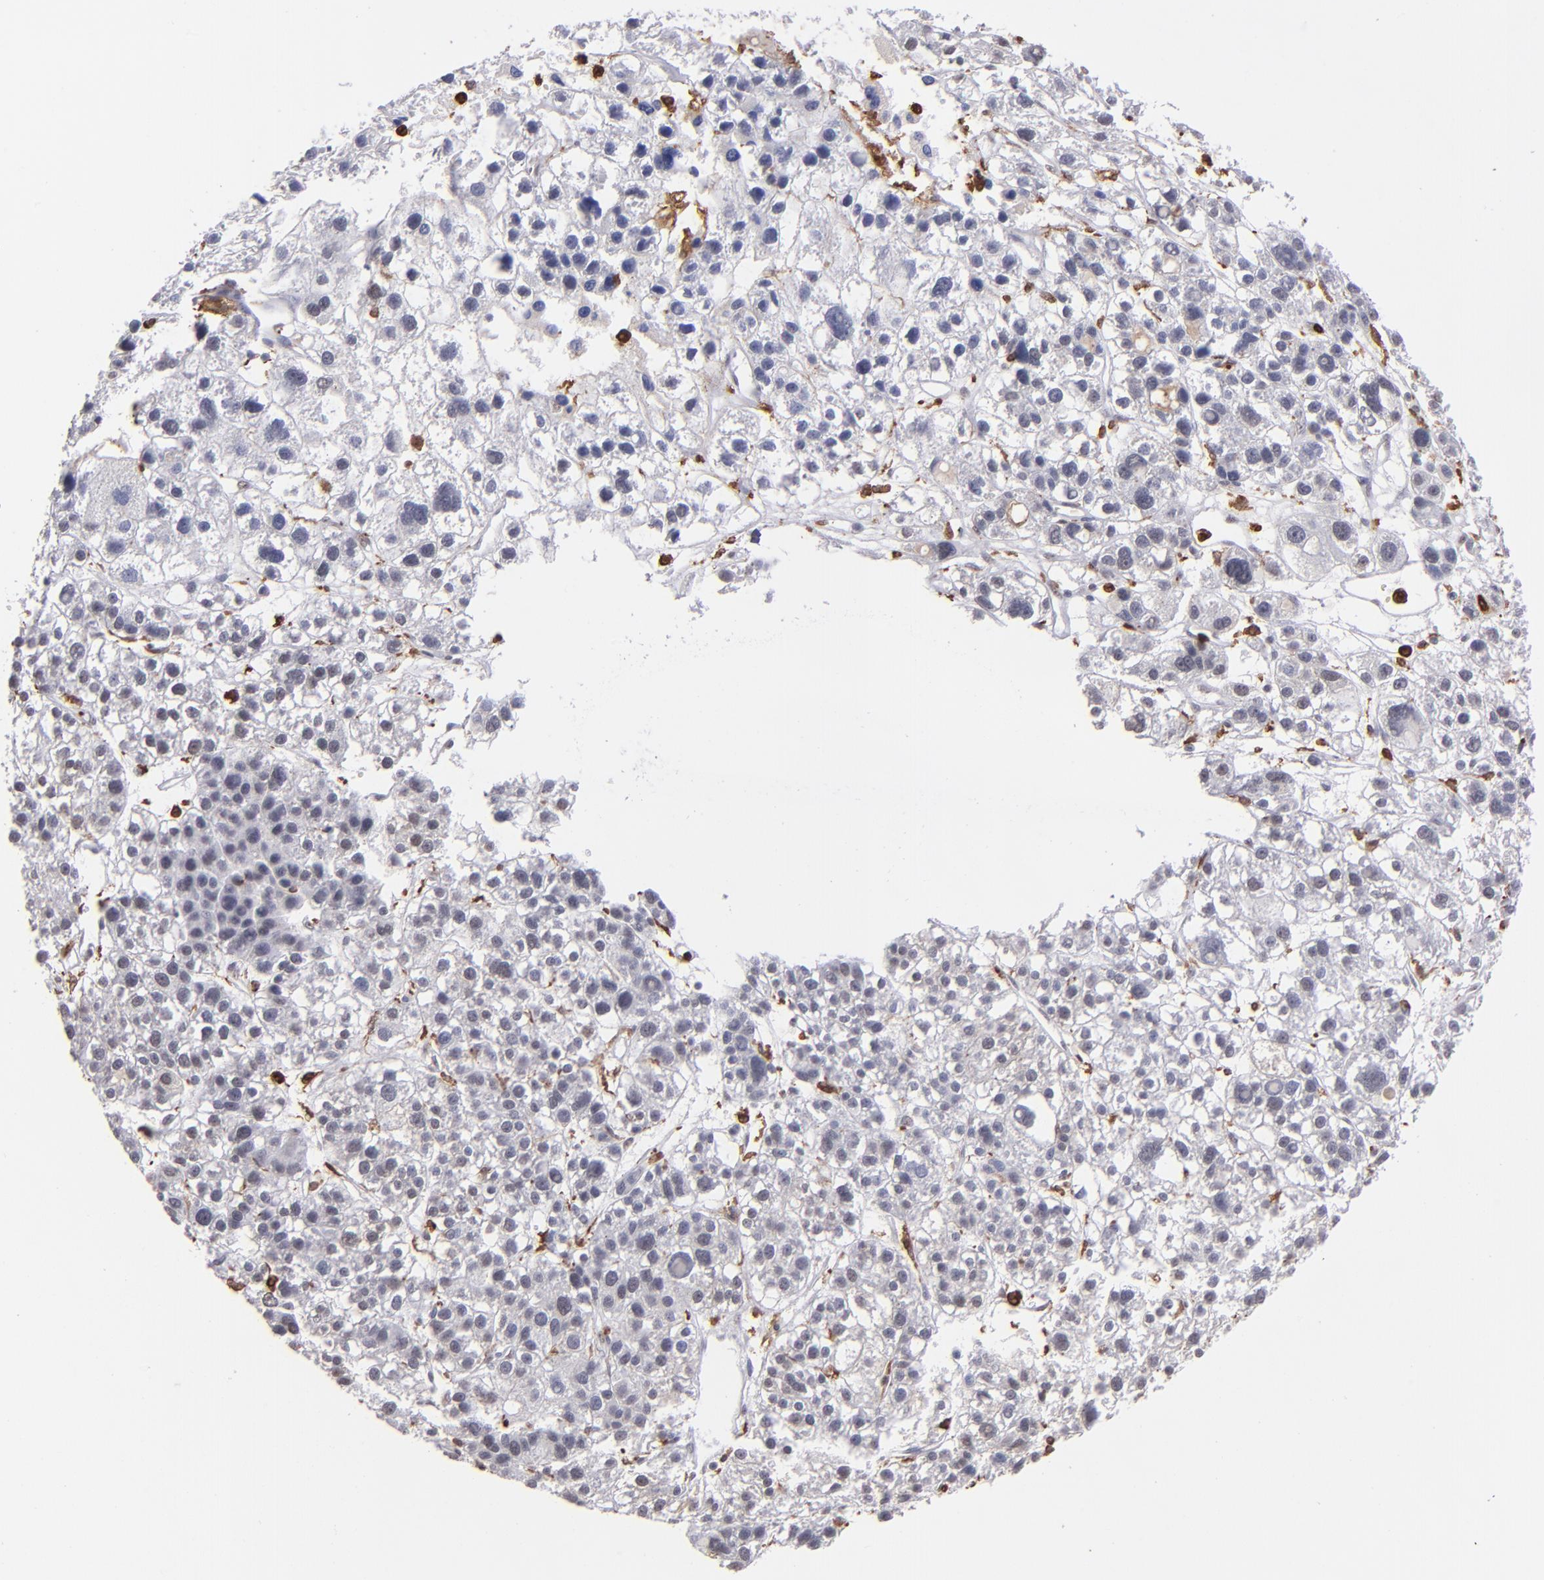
{"staining": {"intensity": "negative", "quantity": "none", "location": "none"}, "tissue": "liver cancer", "cell_type": "Tumor cells", "image_type": "cancer", "snomed": [{"axis": "morphology", "description": "Carcinoma, Hepatocellular, NOS"}, {"axis": "topography", "description": "Liver"}], "caption": "Tumor cells are negative for brown protein staining in hepatocellular carcinoma (liver). The staining was performed using DAB (3,3'-diaminobenzidine) to visualize the protein expression in brown, while the nuclei were stained in blue with hematoxylin (Magnification: 20x).", "gene": "NCF2", "patient": {"sex": "female", "age": 85}}